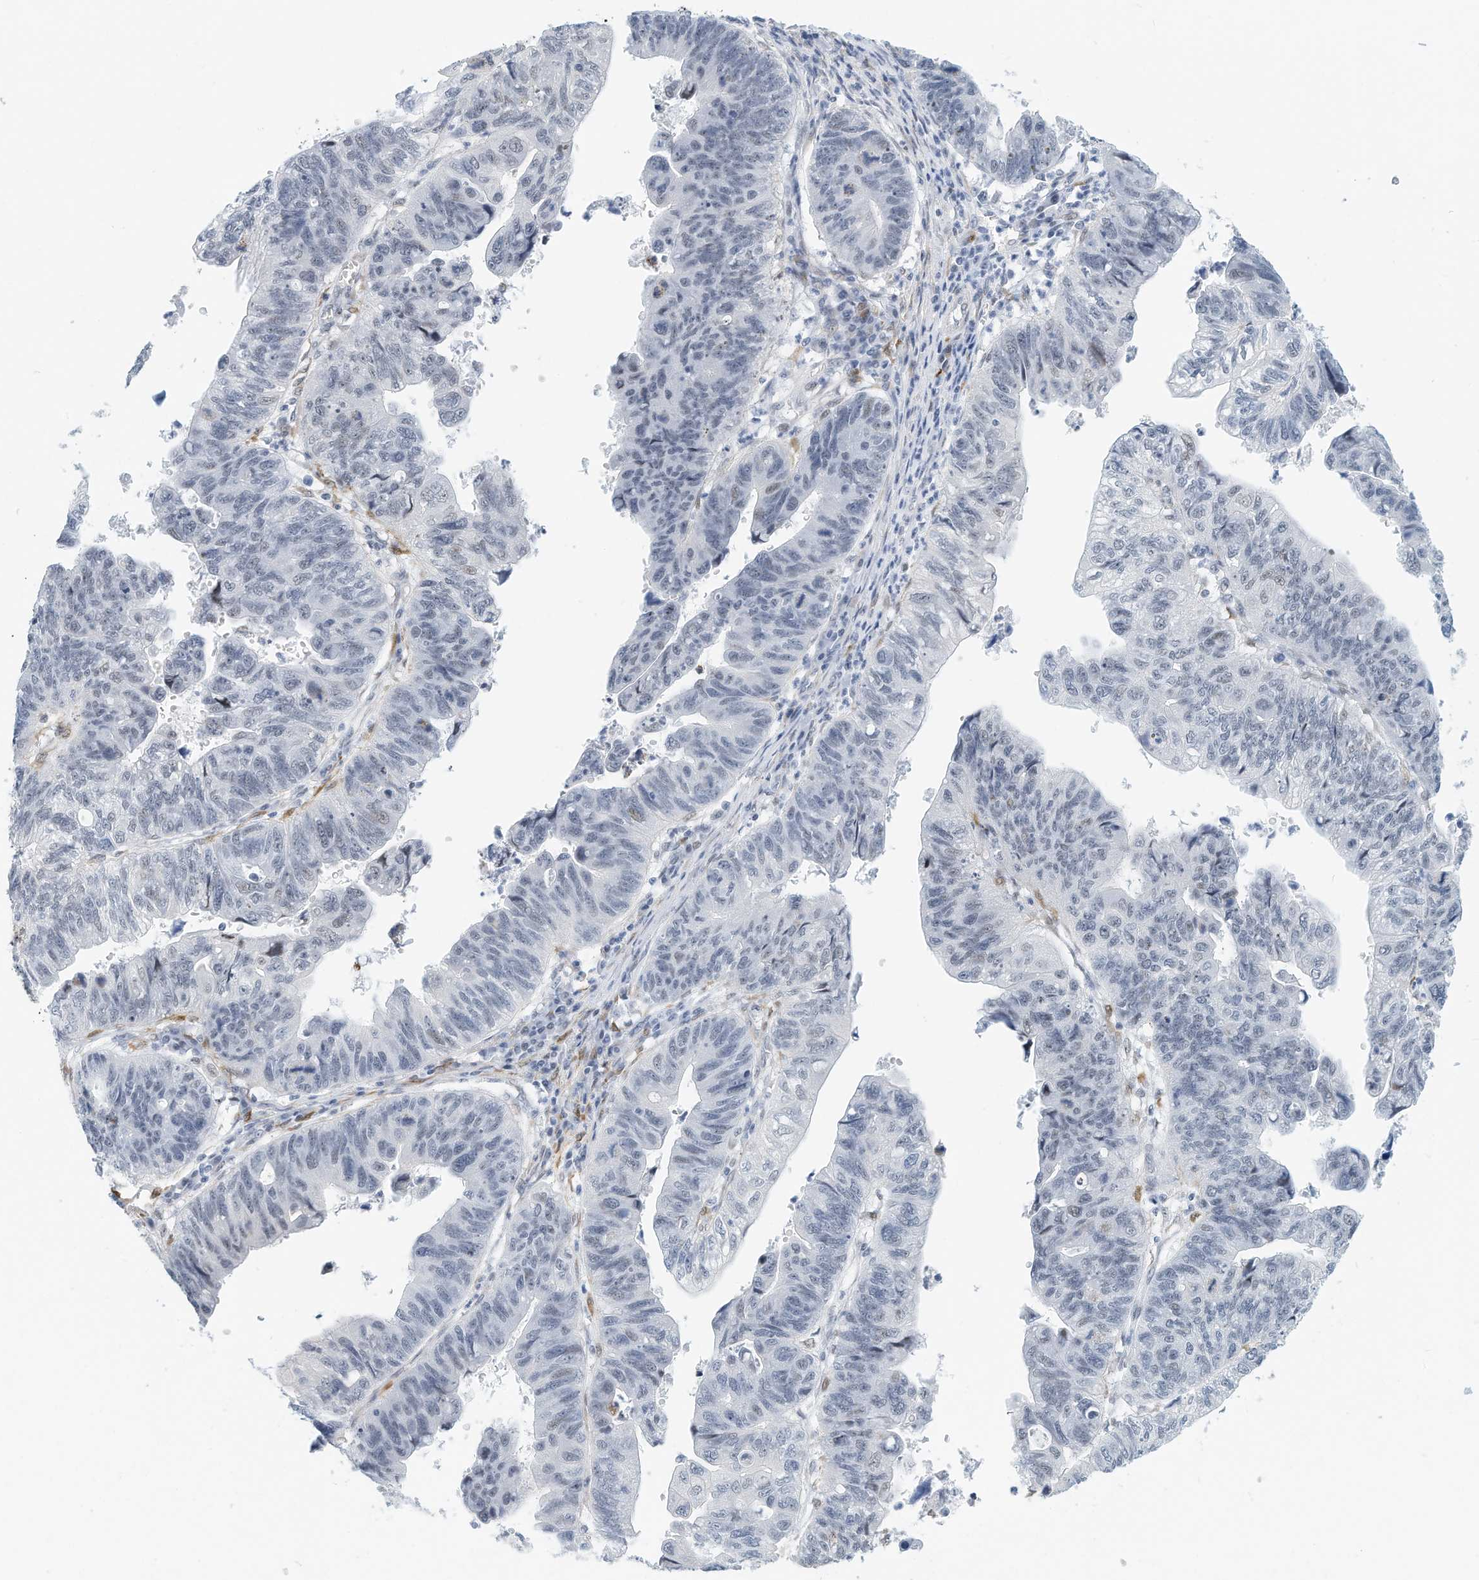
{"staining": {"intensity": "negative", "quantity": "none", "location": "none"}, "tissue": "stomach cancer", "cell_type": "Tumor cells", "image_type": "cancer", "snomed": [{"axis": "morphology", "description": "Adenocarcinoma, NOS"}, {"axis": "topography", "description": "Stomach"}], "caption": "High power microscopy histopathology image of an IHC image of stomach cancer (adenocarcinoma), revealing no significant staining in tumor cells.", "gene": "ARHGAP28", "patient": {"sex": "male", "age": 59}}